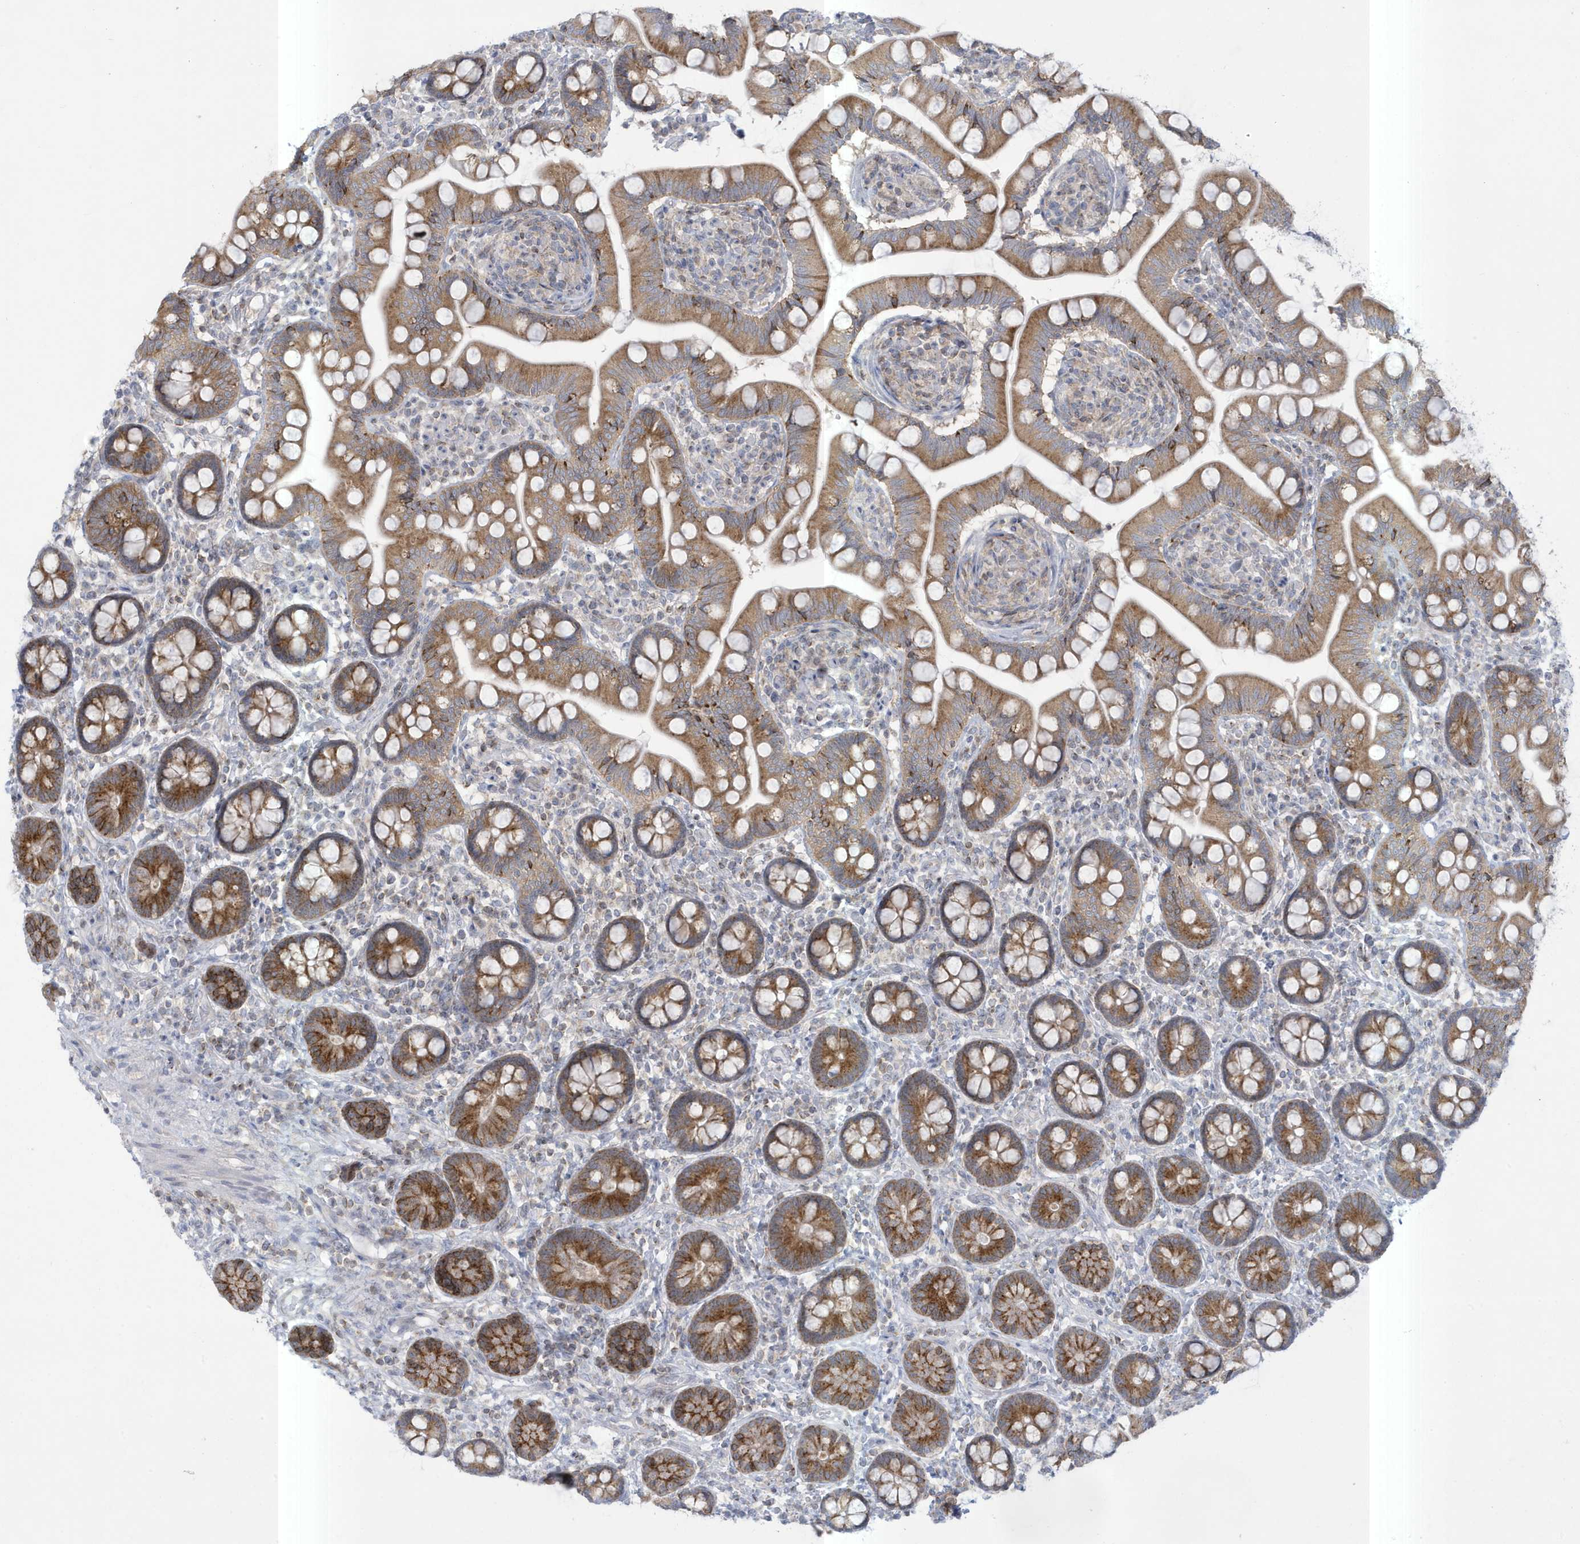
{"staining": {"intensity": "moderate", "quantity": ">75%", "location": "cytoplasmic/membranous"}, "tissue": "small intestine", "cell_type": "Glandular cells", "image_type": "normal", "snomed": [{"axis": "morphology", "description": "Normal tissue, NOS"}, {"axis": "topography", "description": "Small intestine"}], "caption": "Small intestine stained with DAB immunohistochemistry reveals medium levels of moderate cytoplasmic/membranous positivity in about >75% of glandular cells.", "gene": "SLAMF9", "patient": {"sex": "female", "age": 64}}